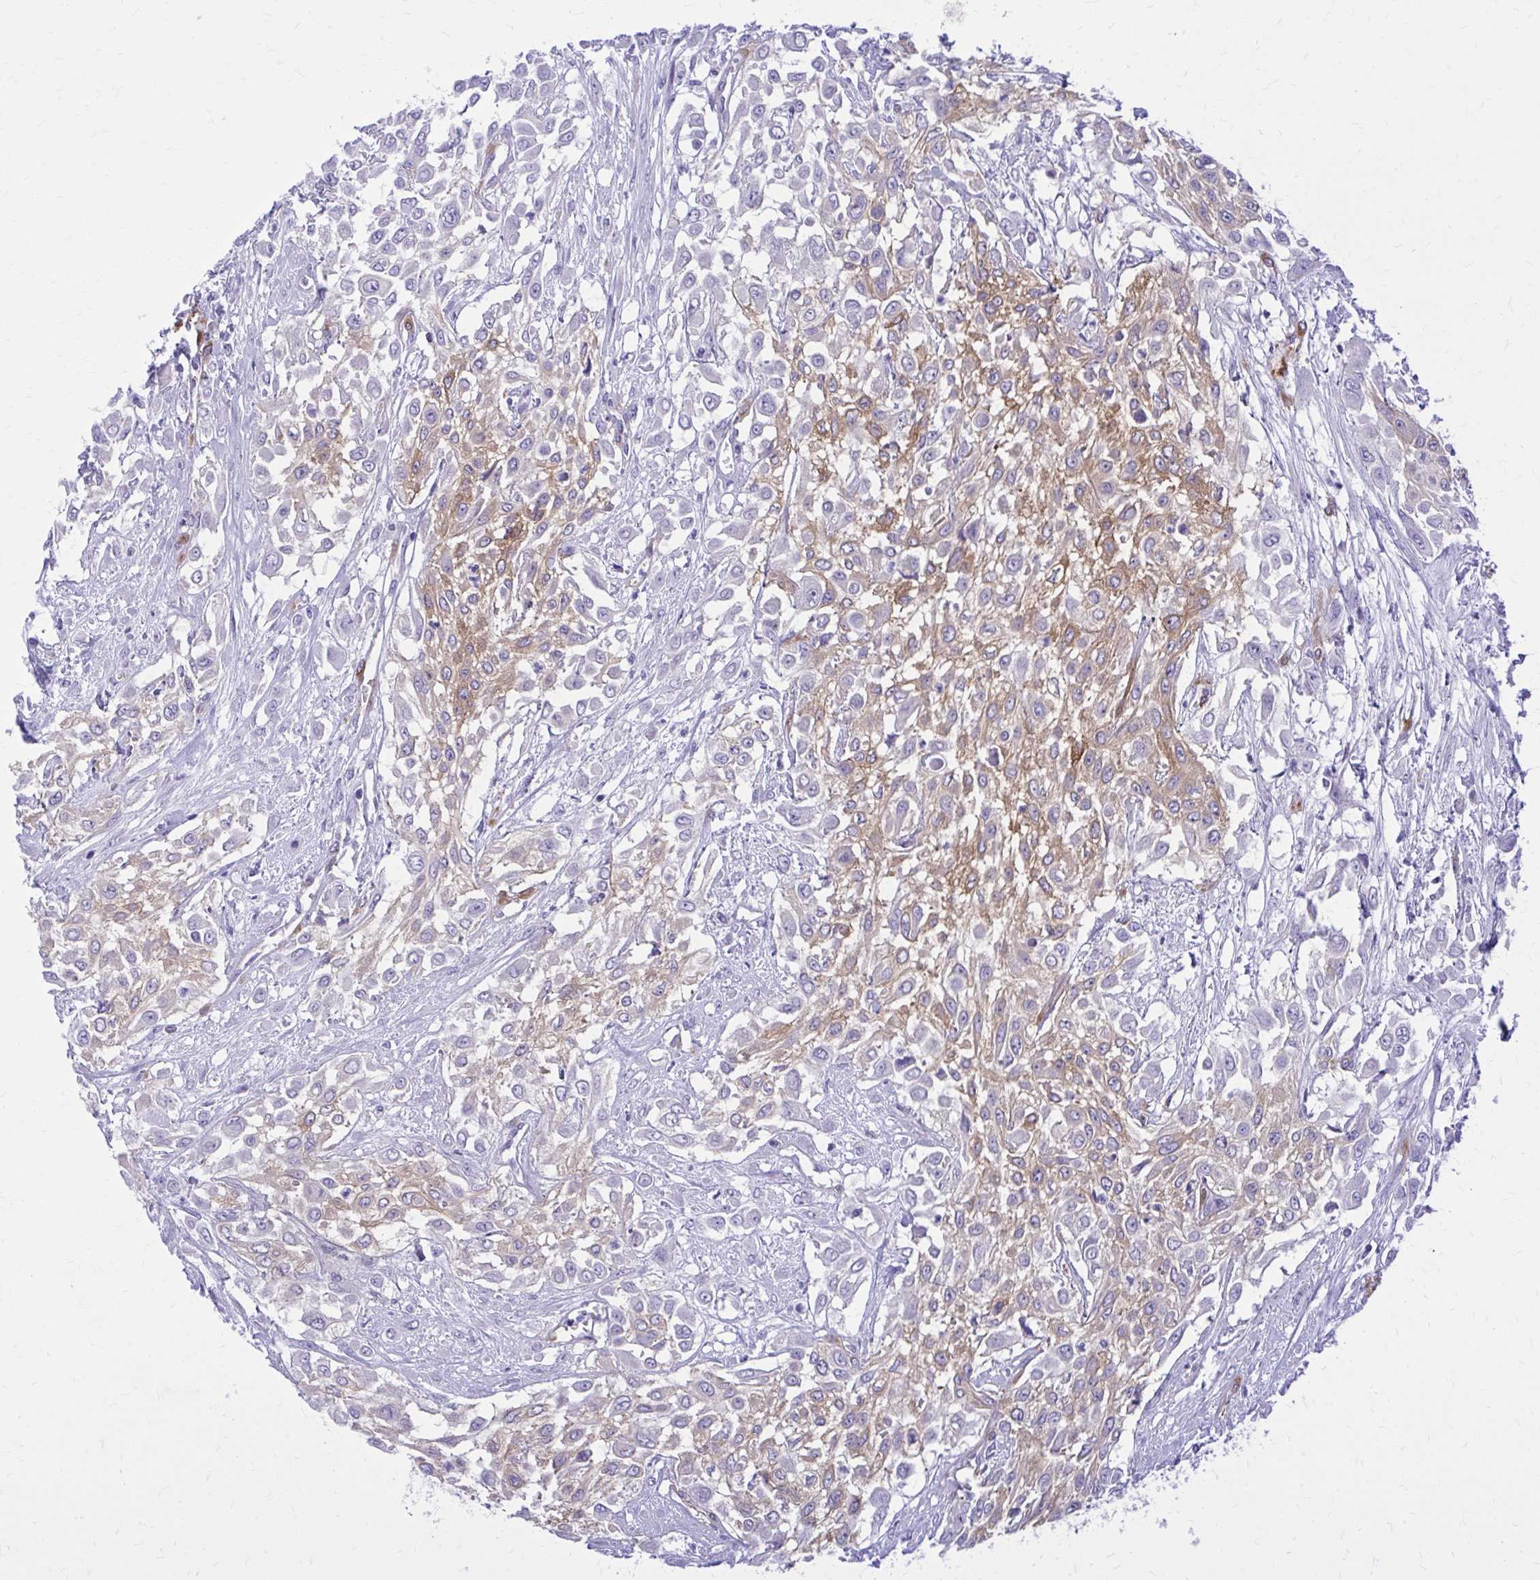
{"staining": {"intensity": "moderate", "quantity": "25%-75%", "location": "cytoplasmic/membranous"}, "tissue": "urothelial cancer", "cell_type": "Tumor cells", "image_type": "cancer", "snomed": [{"axis": "morphology", "description": "Urothelial carcinoma, High grade"}, {"axis": "topography", "description": "Urinary bladder"}], "caption": "This is an image of IHC staining of urothelial cancer, which shows moderate positivity in the cytoplasmic/membranous of tumor cells.", "gene": "EPB41L1", "patient": {"sex": "male", "age": 57}}